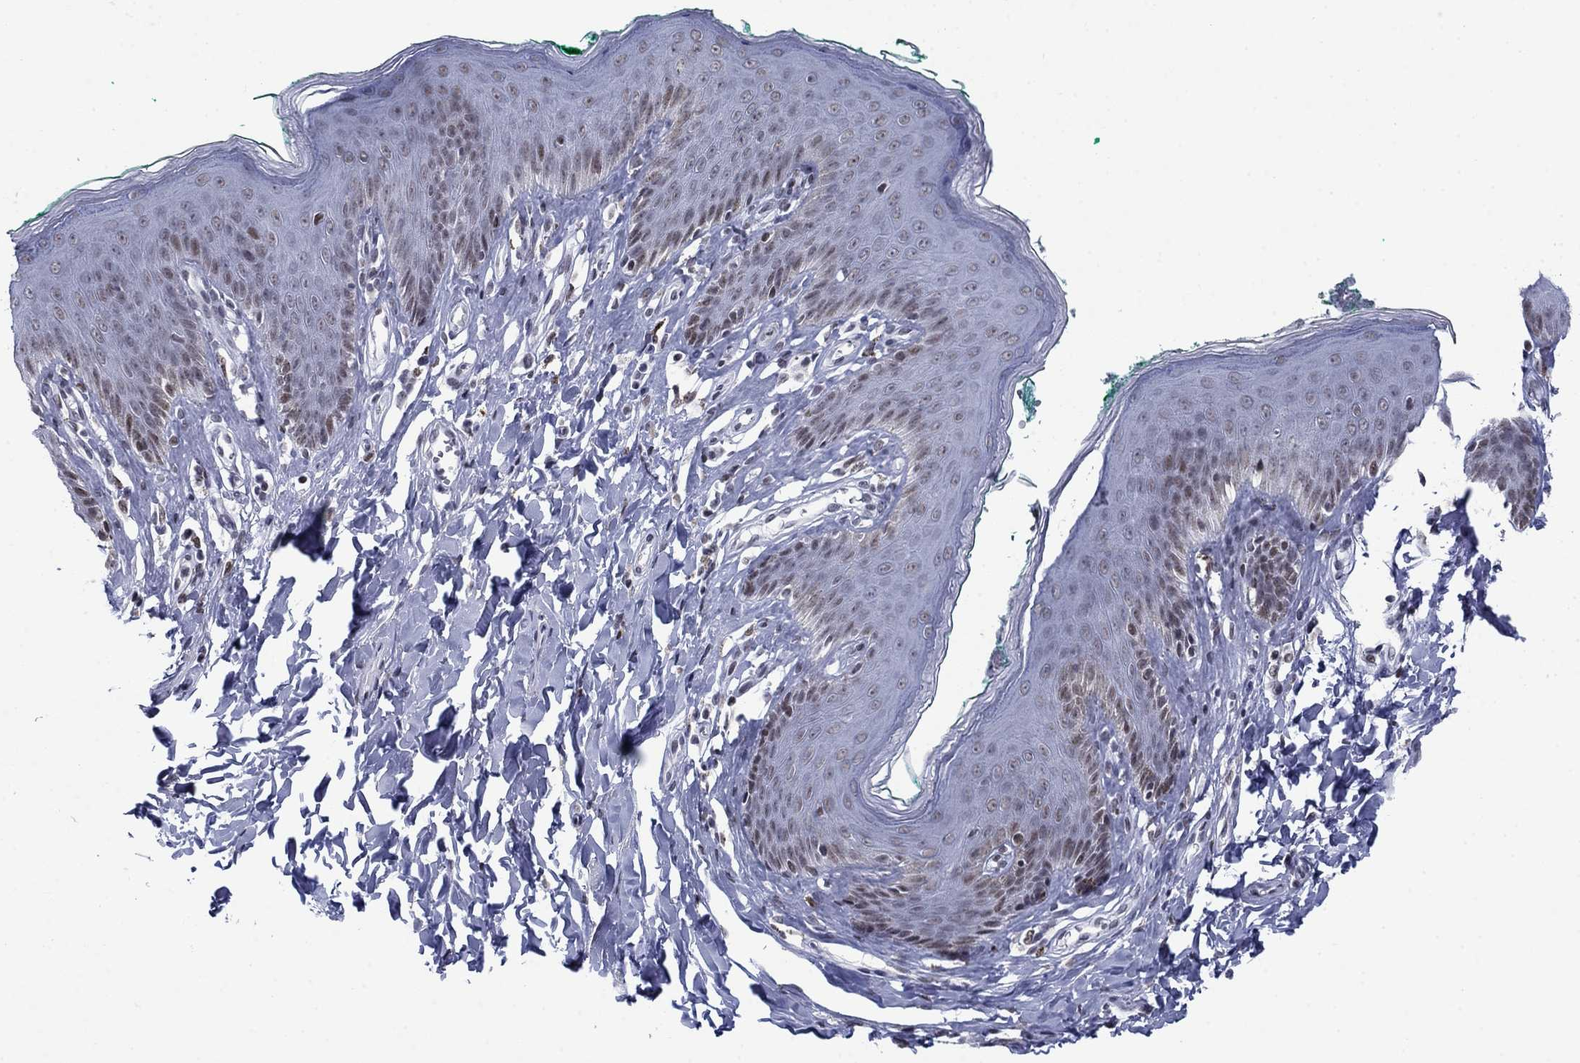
{"staining": {"intensity": "moderate", "quantity": "<25%", "location": "nuclear"}, "tissue": "skin", "cell_type": "Epidermal cells", "image_type": "normal", "snomed": [{"axis": "morphology", "description": "Normal tissue, NOS"}, {"axis": "topography", "description": "Vulva"}], "caption": "DAB immunohistochemical staining of benign skin reveals moderate nuclear protein staining in about <25% of epidermal cells. (brown staining indicates protein expression, while blue staining denotes nuclei).", "gene": "NPAS3", "patient": {"sex": "female", "age": 66}}